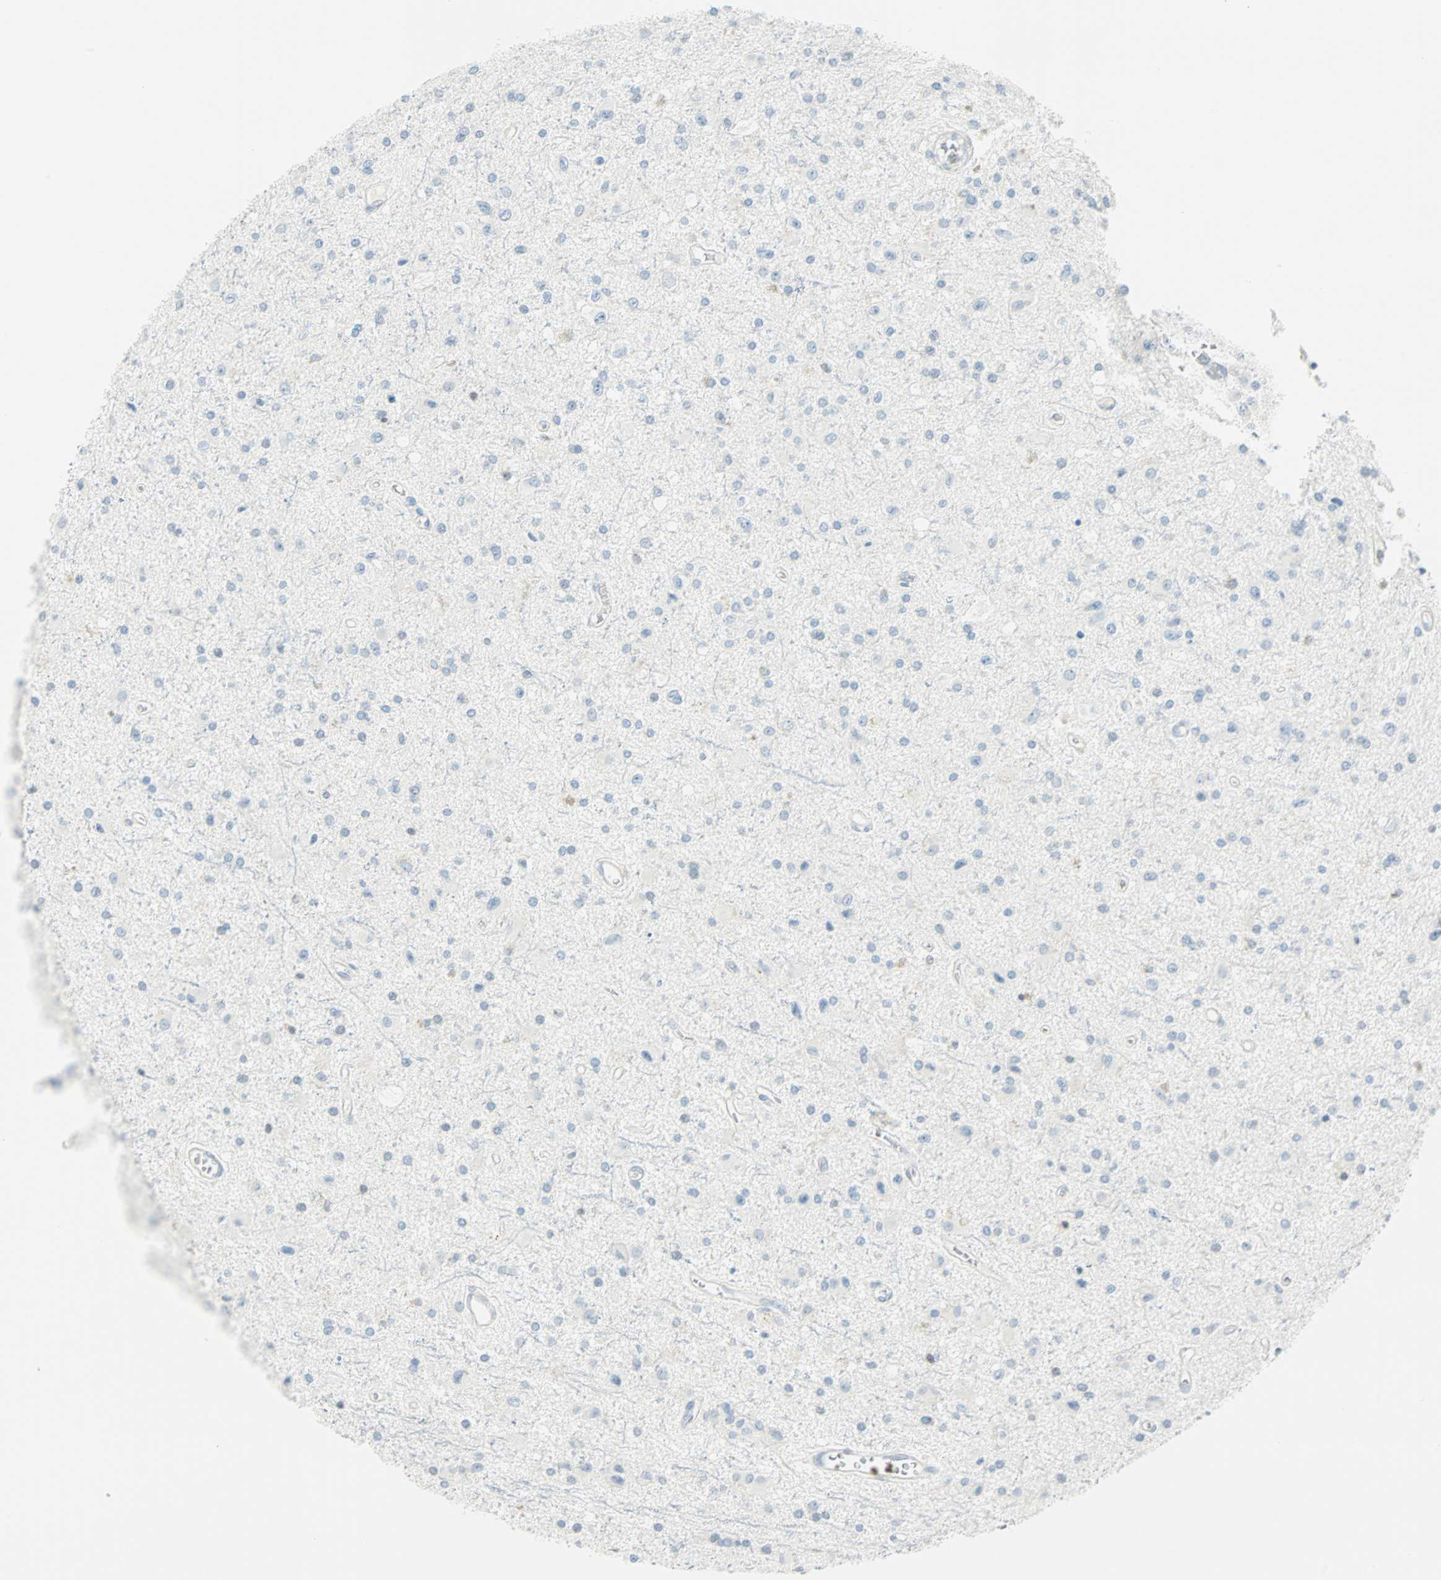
{"staining": {"intensity": "negative", "quantity": "none", "location": "none"}, "tissue": "glioma", "cell_type": "Tumor cells", "image_type": "cancer", "snomed": [{"axis": "morphology", "description": "Glioma, malignant, Low grade"}, {"axis": "topography", "description": "Brain"}], "caption": "Low-grade glioma (malignant) was stained to show a protein in brown. There is no significant positivity in tumor cells.", "gene": "MLLT10", "patient": {"sex": "male", "age": 58}}